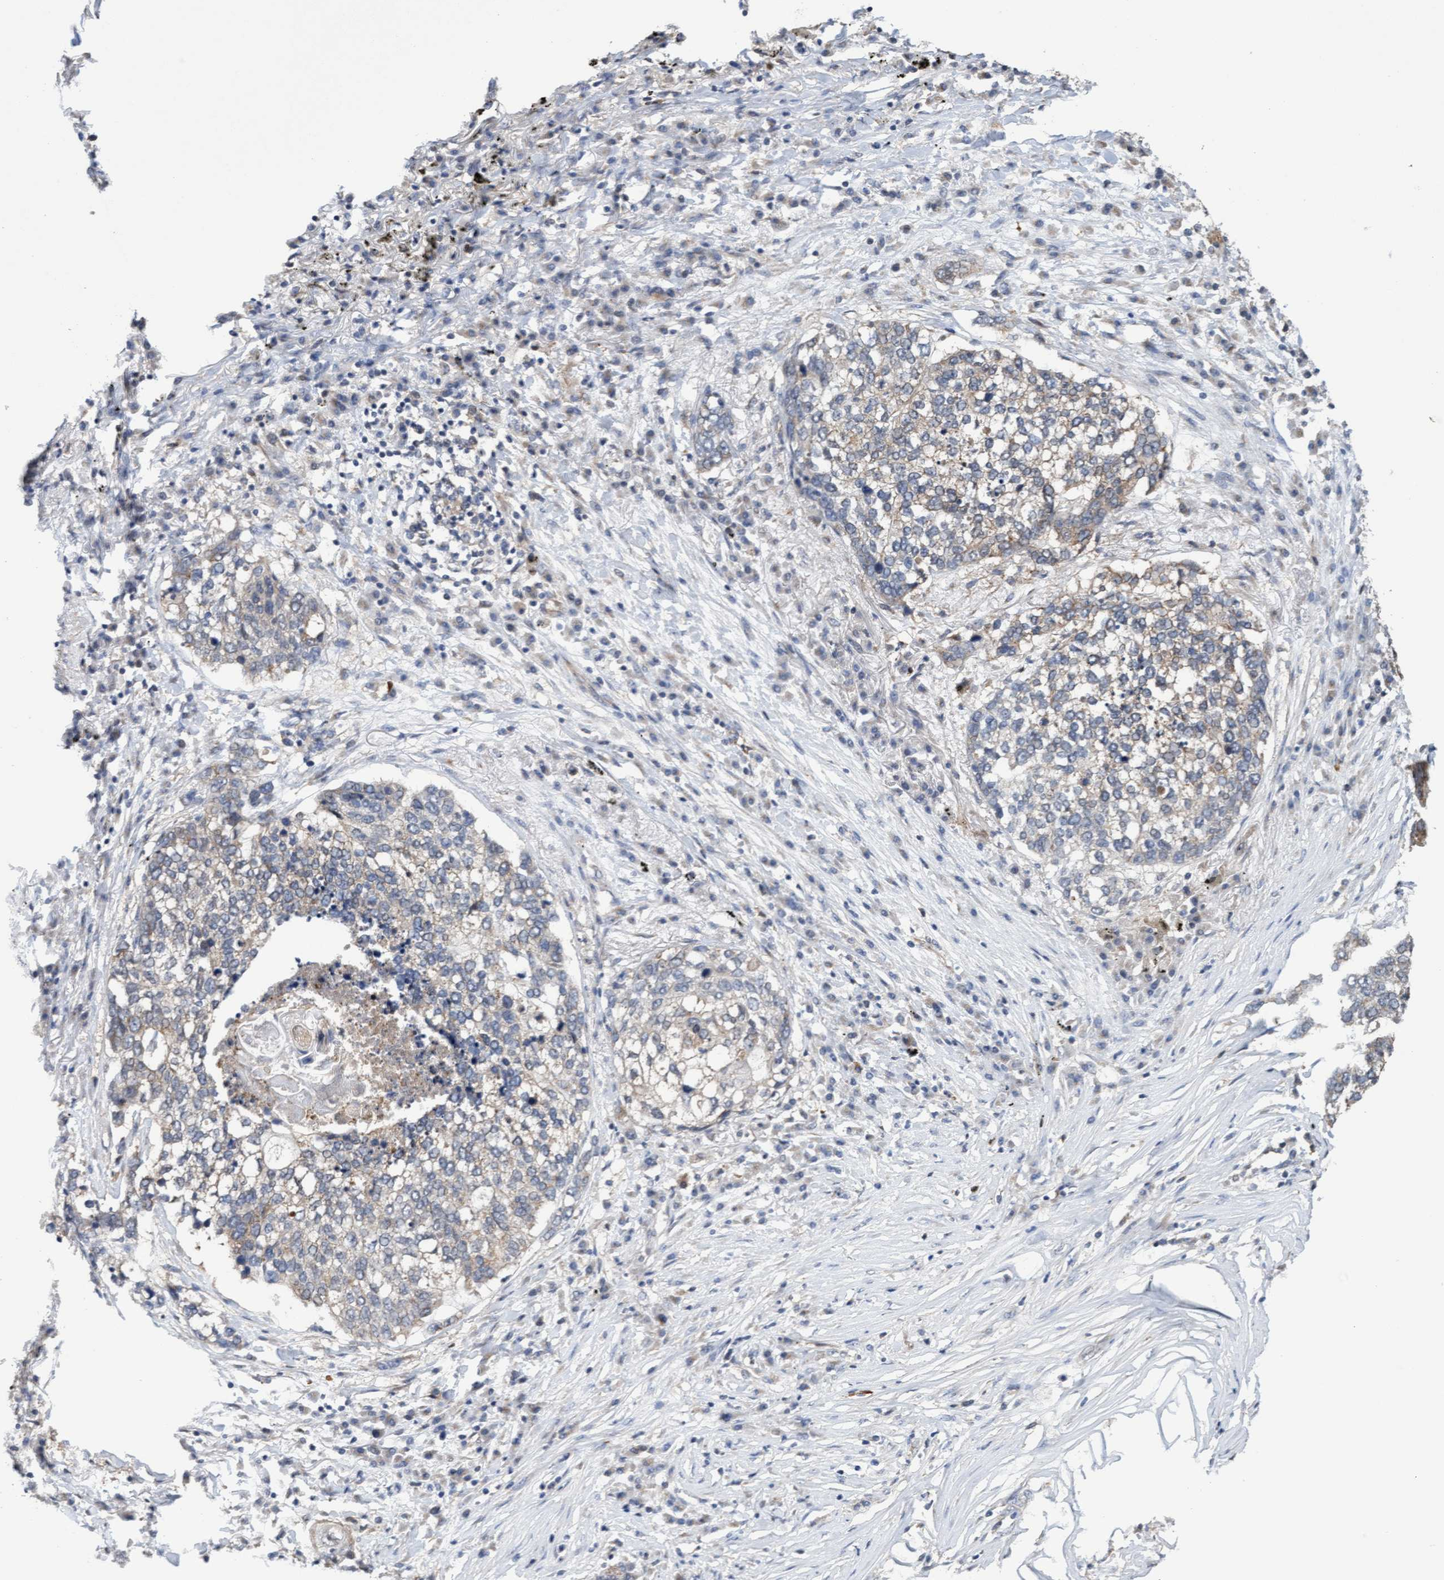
{"staining": {"intensity": "weak", "quantity": "<25%", "location": "cytoplasmic/membranous"}, "tissue": "lung cancer", "cell_type": "Tumor cells", "image_type": "cancer", "snomed": [{"axis": "morphology", "description": "Squamous cell carcinoma, NOS"}, {"axis": "topography", "description": "Lung"}], "caption": "An IHC micrograph of squamous cell carcinoma (lung) is shown. There is no staining in tumor cells of squamous cell carcinoma (lung). (DAB (3,3'-diaminobenzidine) immunohistochemistry visualized using brightfield microscopy, high magnification).", "gene": "ITFG1", "patient": {"sex": "female", "age": 63}}